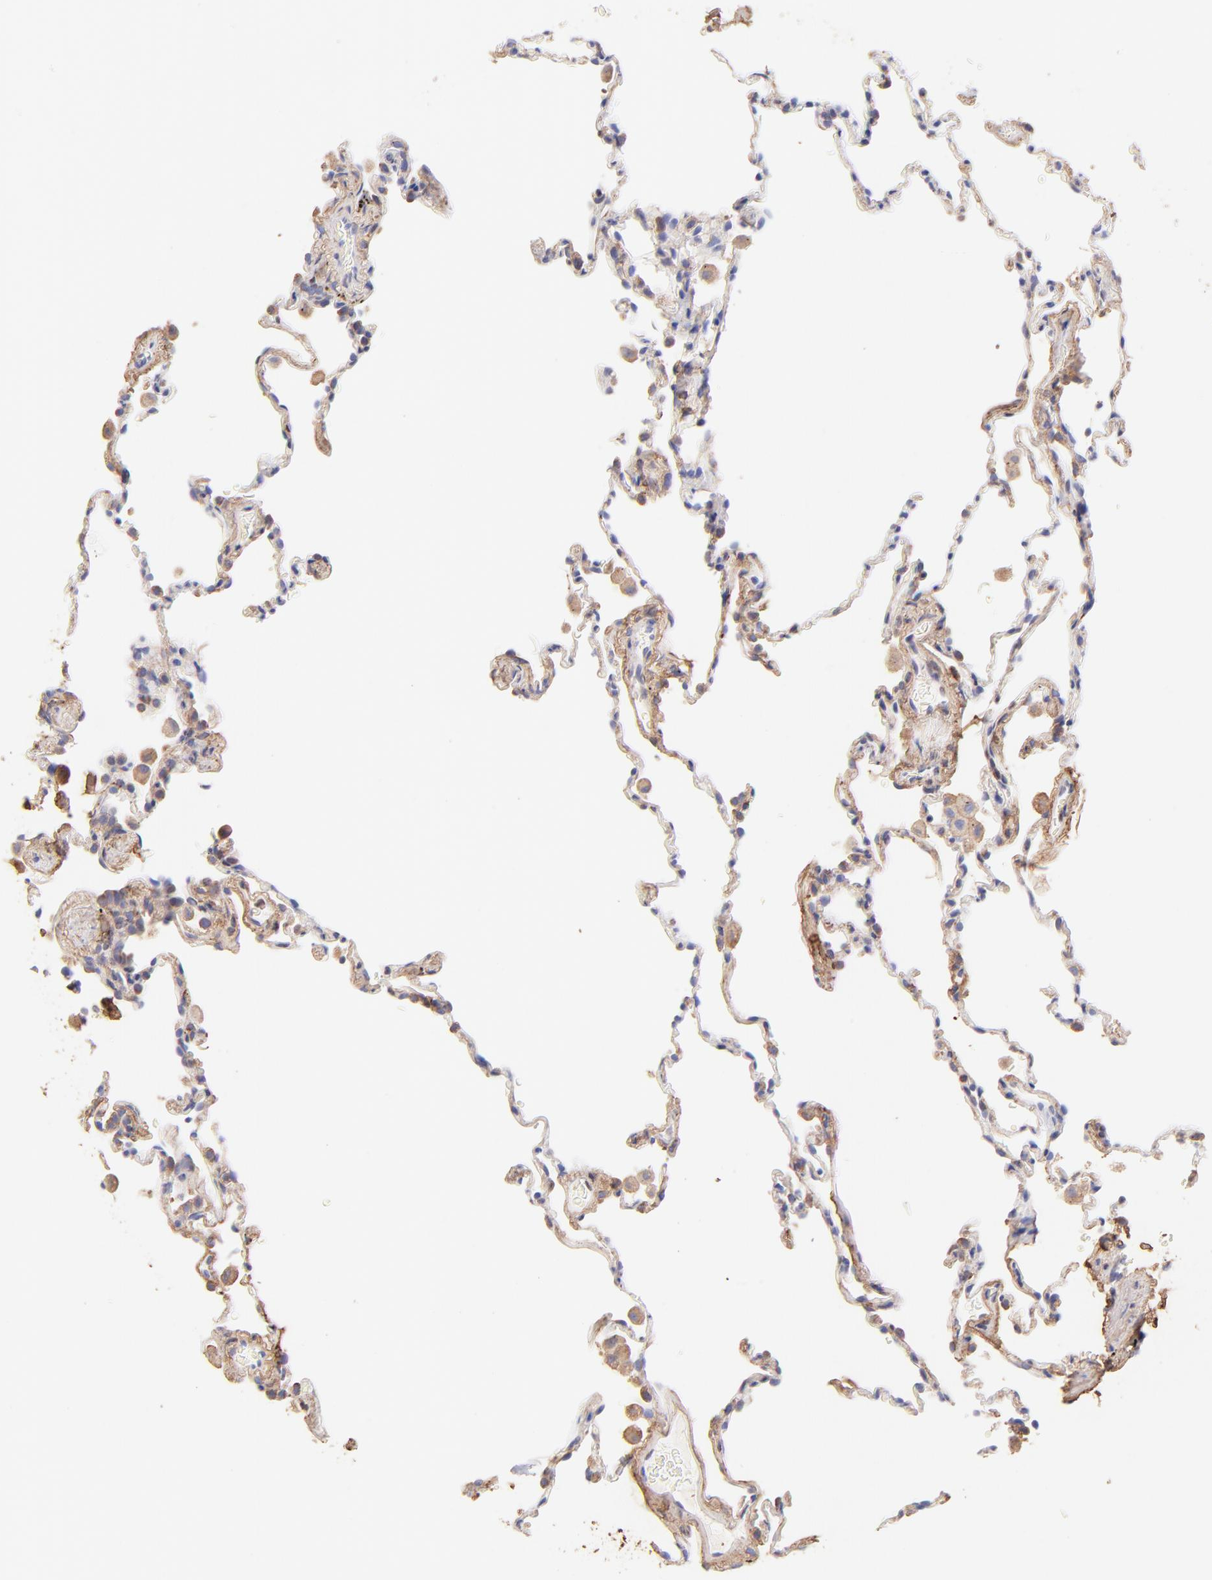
{"staining": {"intensity": "moderate", "quantity": ">75%", "location": "cytoplasmic/membranous"}, "tissue": "lung", "cell_type": "Alveolar cells", "image_type": "normal", "snomed": [{"axis": "morphology", "description": "Normal tissue, NOS"}, {"axis": "morphology", "description": "Soft tissue tumor metastatic"}, {"axis": "topography", "description": "Lung"}], "caption": "Benign lung shows moderate cytoplasmic/membranous staining in about >75% of alveolar cells, visualized by immunohistochemistry.", "gene": "BGN", "patient": {"sex": "male", "age": 59}}